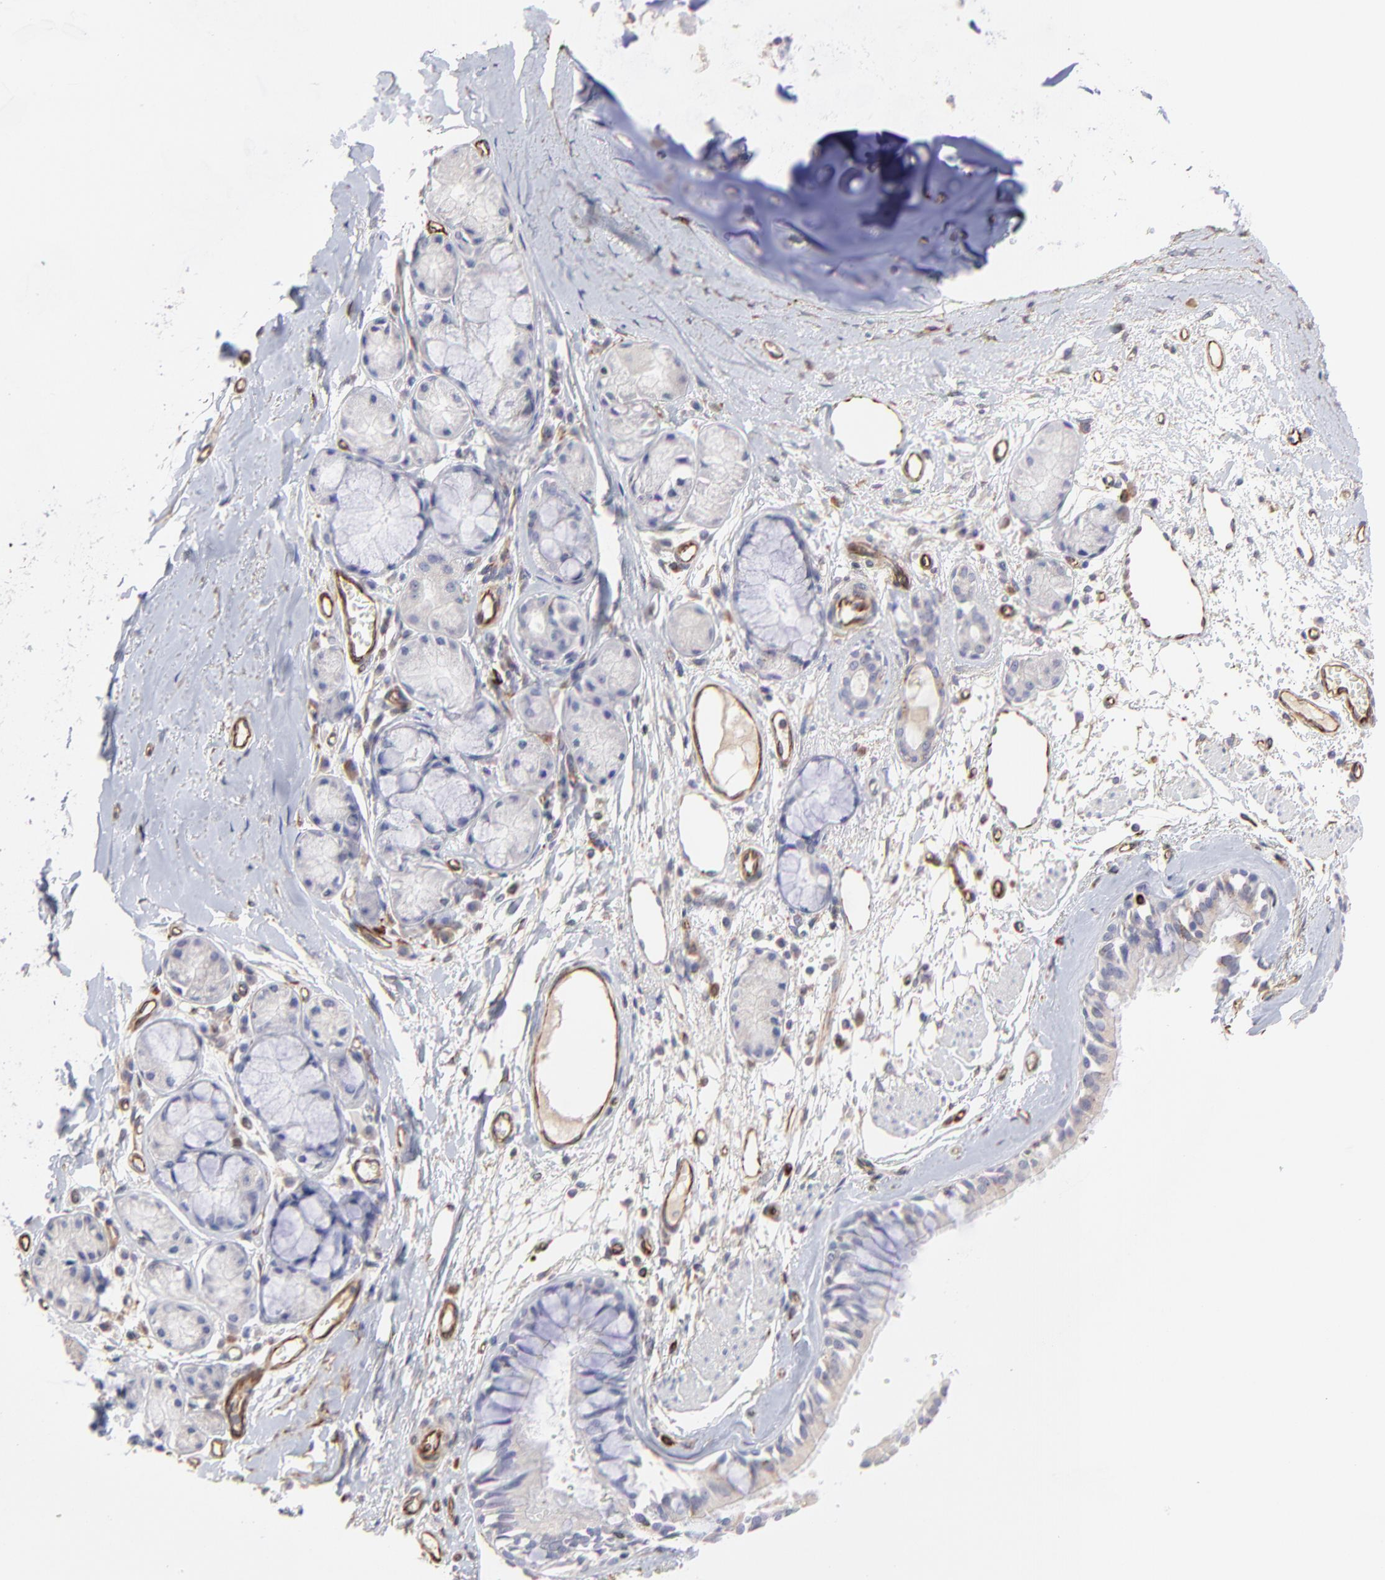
{"staining": {"intensity": "negative", "quantity": "none", "location": "none"}, "tissue": "bronchus", "cell_type": "Respiratory epithelial cells", "image_type": "normal", "snomed": [{"axis": "morphology", "description": "Normal tissue, NOS"}, {"axis": "topography", "description": "Bronchus"}, {"axis": "topography", "description": "Lung"}], "caption": "Protein analysis of unremarkable bronchus exhibits no significant expression in respiratory epithelial cells. Nuclei are stained in blue.", "gene": "COX8C", "patient": {"sex": "female", "age": 56}}